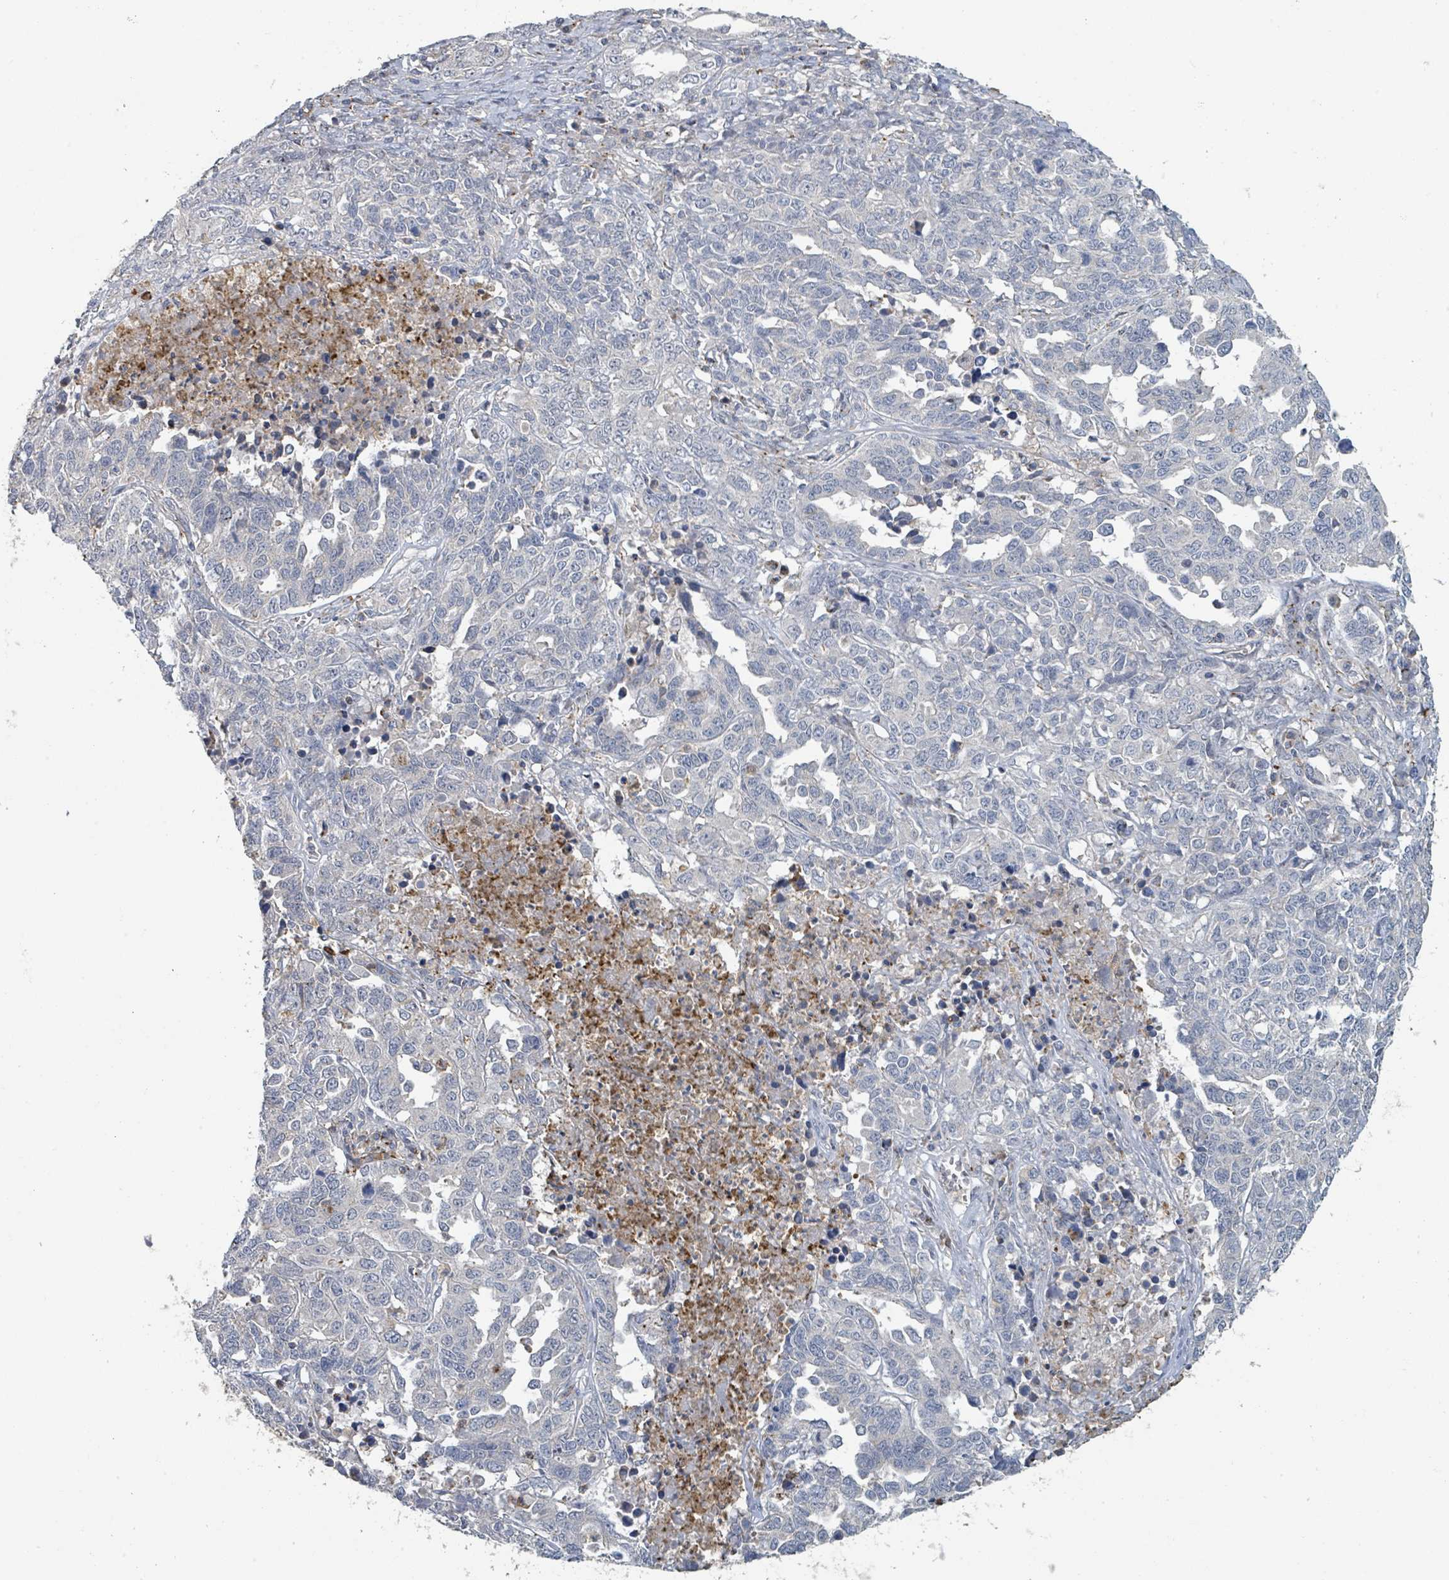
{"staining": {"intensity": "negative", "quantity": "none", "location": "none"}, "tissue": "ovarian cancer", "cell_type": "Tumor cells", "image_type": "cancer", "snomed": [{"axis": "morphology", "description": "Carcinoma, endometroid"}, {"axis": "topography", "description": "Ovary"}], "caption": "Tumor cells are negative for protein expression in human ovarian cancer (endometroid carcinoma).", "gene": "LRRC42", "patient": {"sex": "female", "age": 62}}